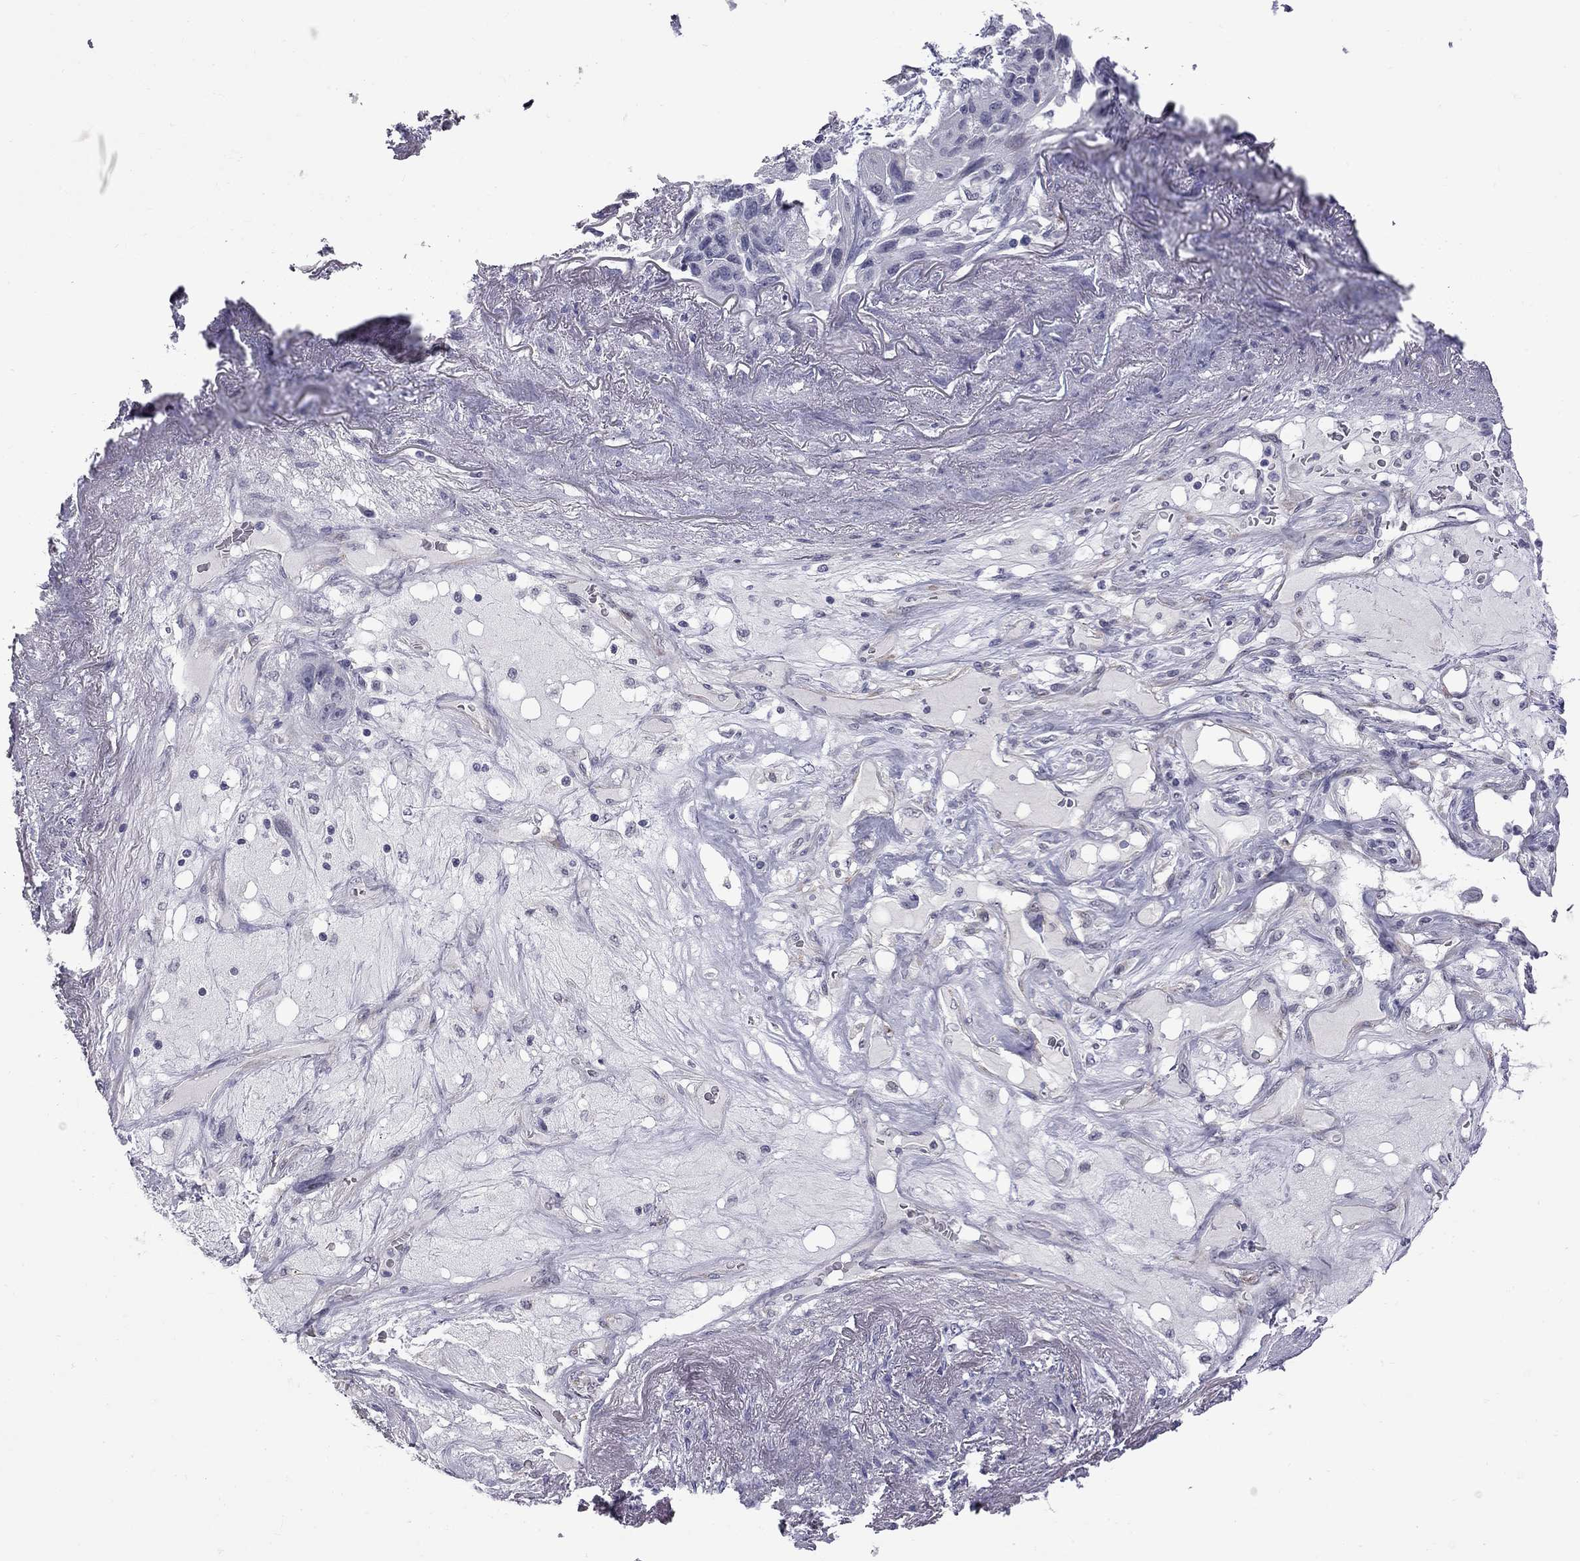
{"staining": {"intensity": "negative", "quantity": "none", "location": "none"}, "tissue": "lung cancer", "cell_type": "Tumor cells", "image_type": "cancer", "snomed": [{"axis": "morphology", "description": "Squamous cell carcinoma, NOS"}, {"axis": "topography", "description": "Lung"}], "caption": "Tumor cells show no significant protein positivity in lung cancer (squamous cell carcinoma). (DAB (3,3'-diaminobenzidine) immunohistochemistry visualized using brightfield microscopy, high magnification).", "gene": "GSG1L", "patient": {"sex": "female", "age": 70}}